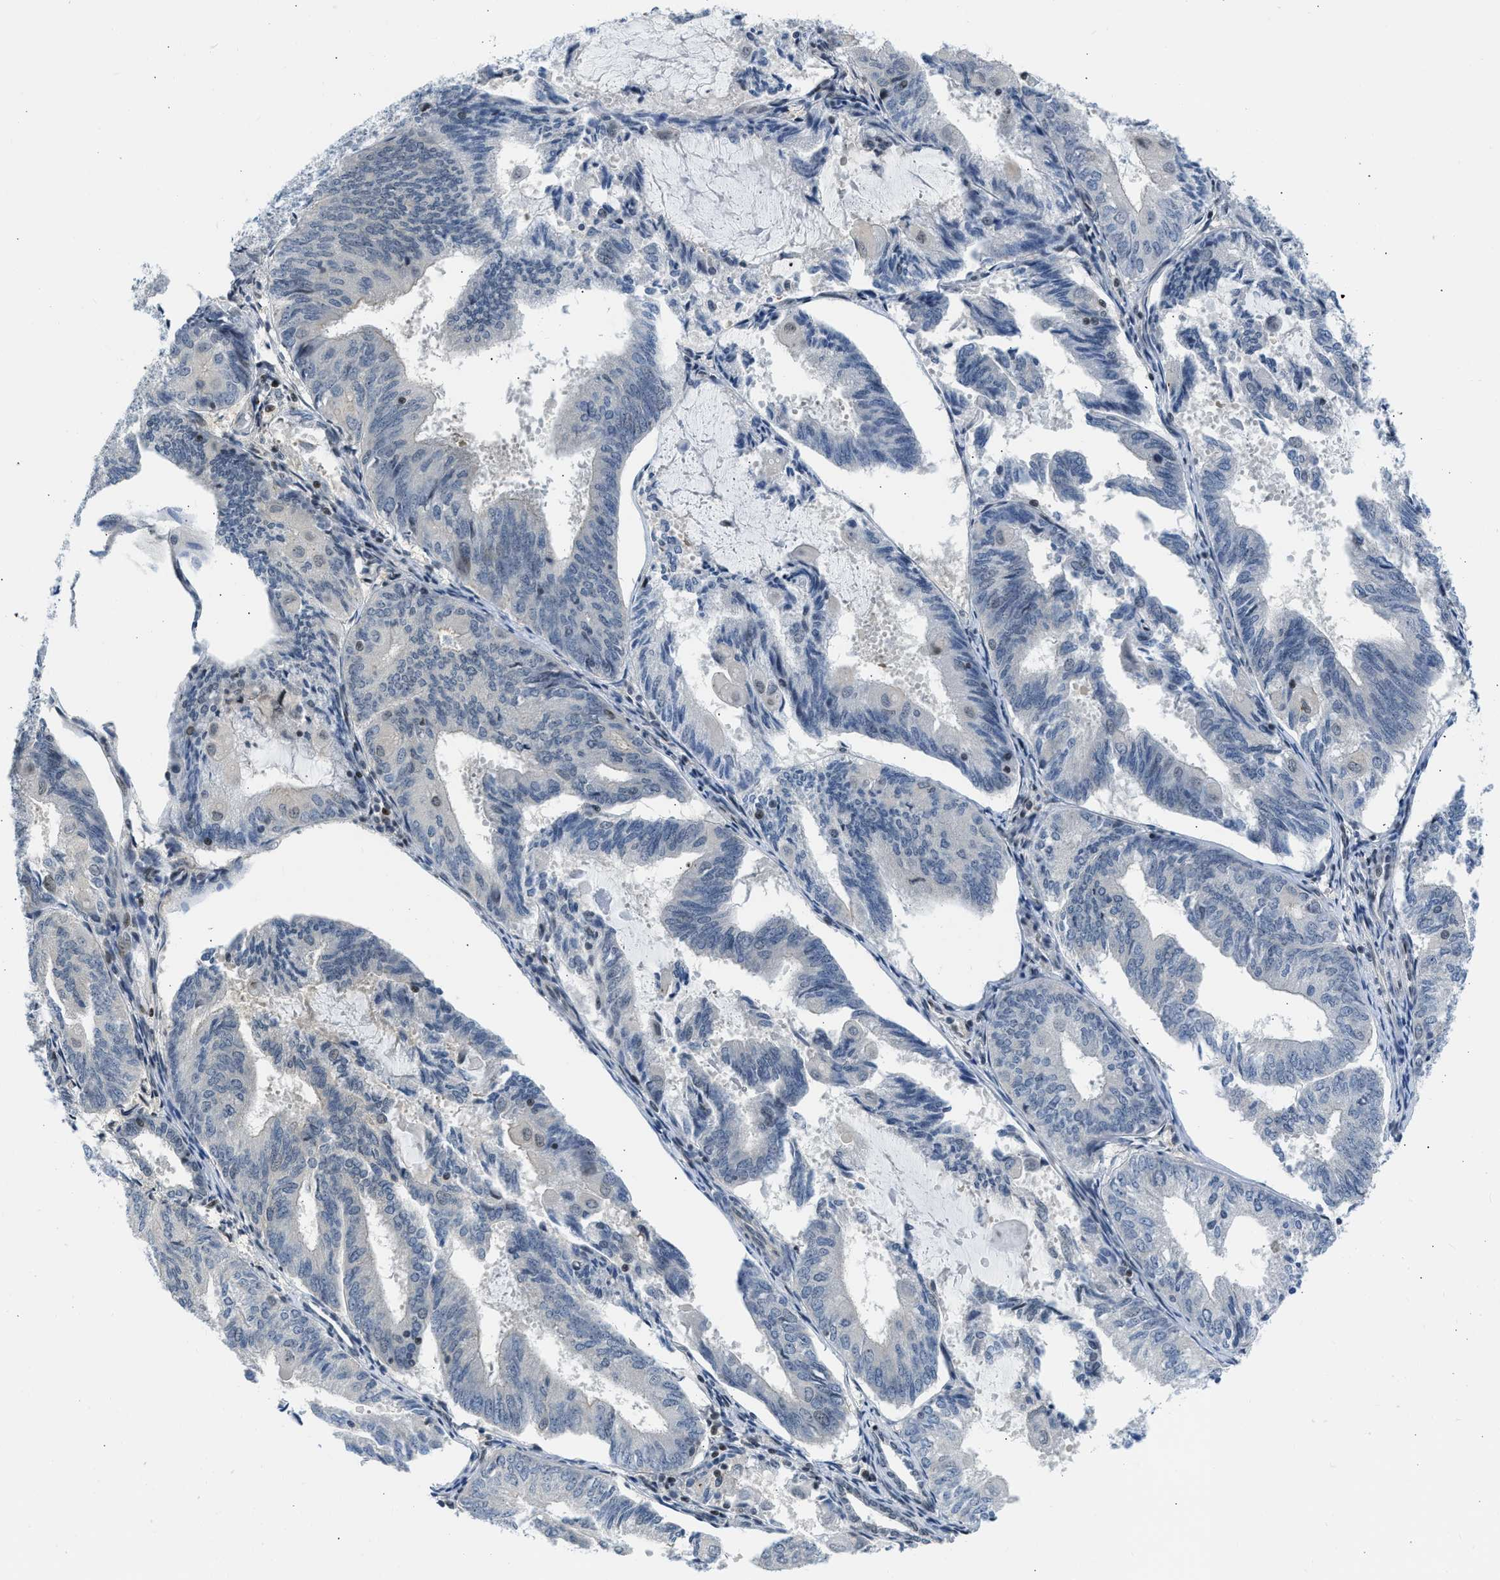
{"staining": {"intensity": "weak", "quantity": "<25%", "location": "nuclear"}, "tissue": "endometrial cancer", "cell_type": "Tumor cells", "image_type": "cancer", "snomed": [{"axis": "morphology", "description": "Adenocarcinoma, NOS"}, {"axis": "topography", "description": "Endometrium"}], "caption": "Immunohistochemical staining of endometrial cancer (adenocarcinoma) displays no significant staining in tumor cells. (DAB immunohistochemistry, high magnification).", "gene": "OLIG3", "patient": {"sex": "female", "age": 81}}